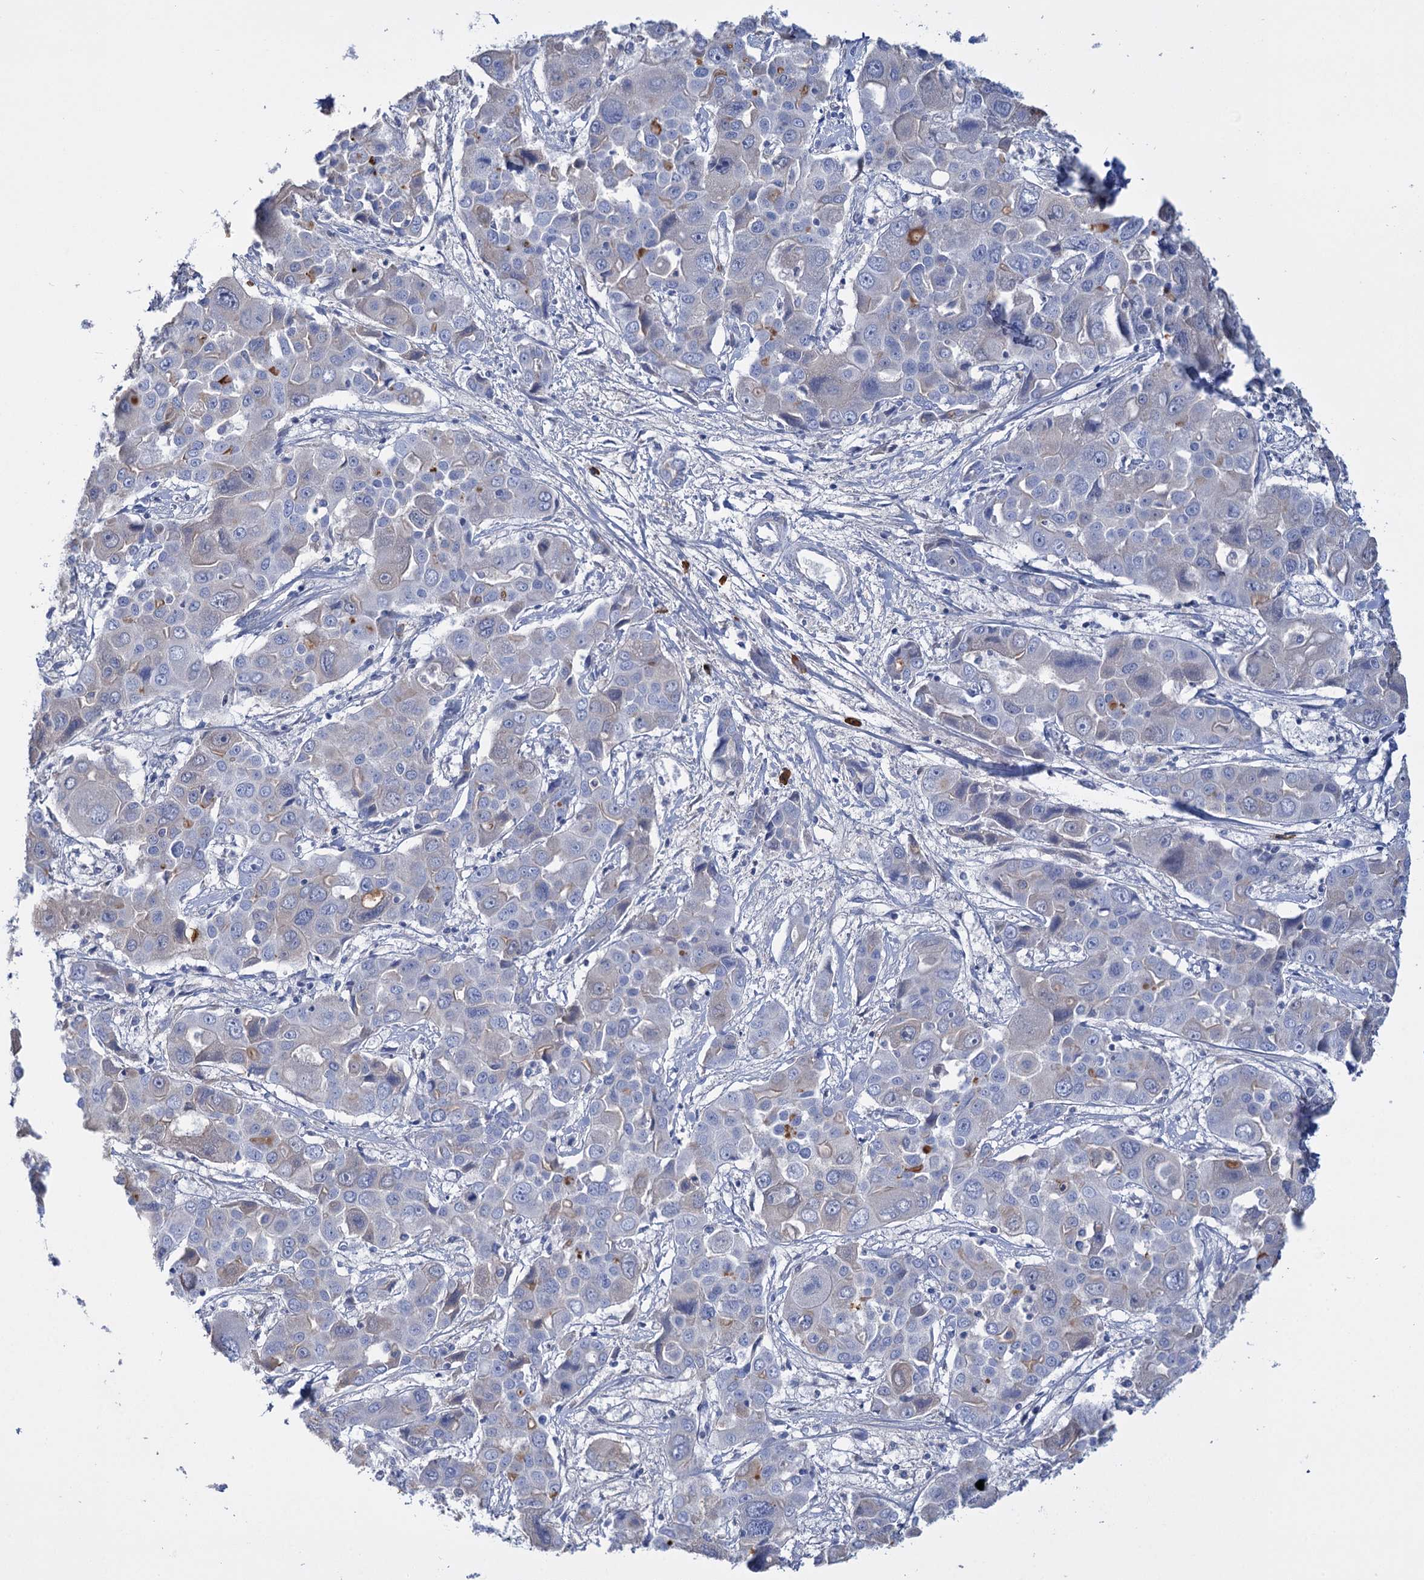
{"staining": {"intensity": "weak", "quantity": "<25%", "location": "cytoplasmic/membranous"}, "tissue": "liver cancer", "cell_type": "Tumor cells", "image_type": "cancer", "snomed": [{"axis": "morphology", "description": "Cholangiocarcinoma"}, {"axis": "topography", "description": "Liver"}], "caption": "An image of human liver cancer (cholangiocarcinoma) is negative for staining in tumor cells.", "gene": "FBXW12", "patient": {"sex": "male", "age": 67}}